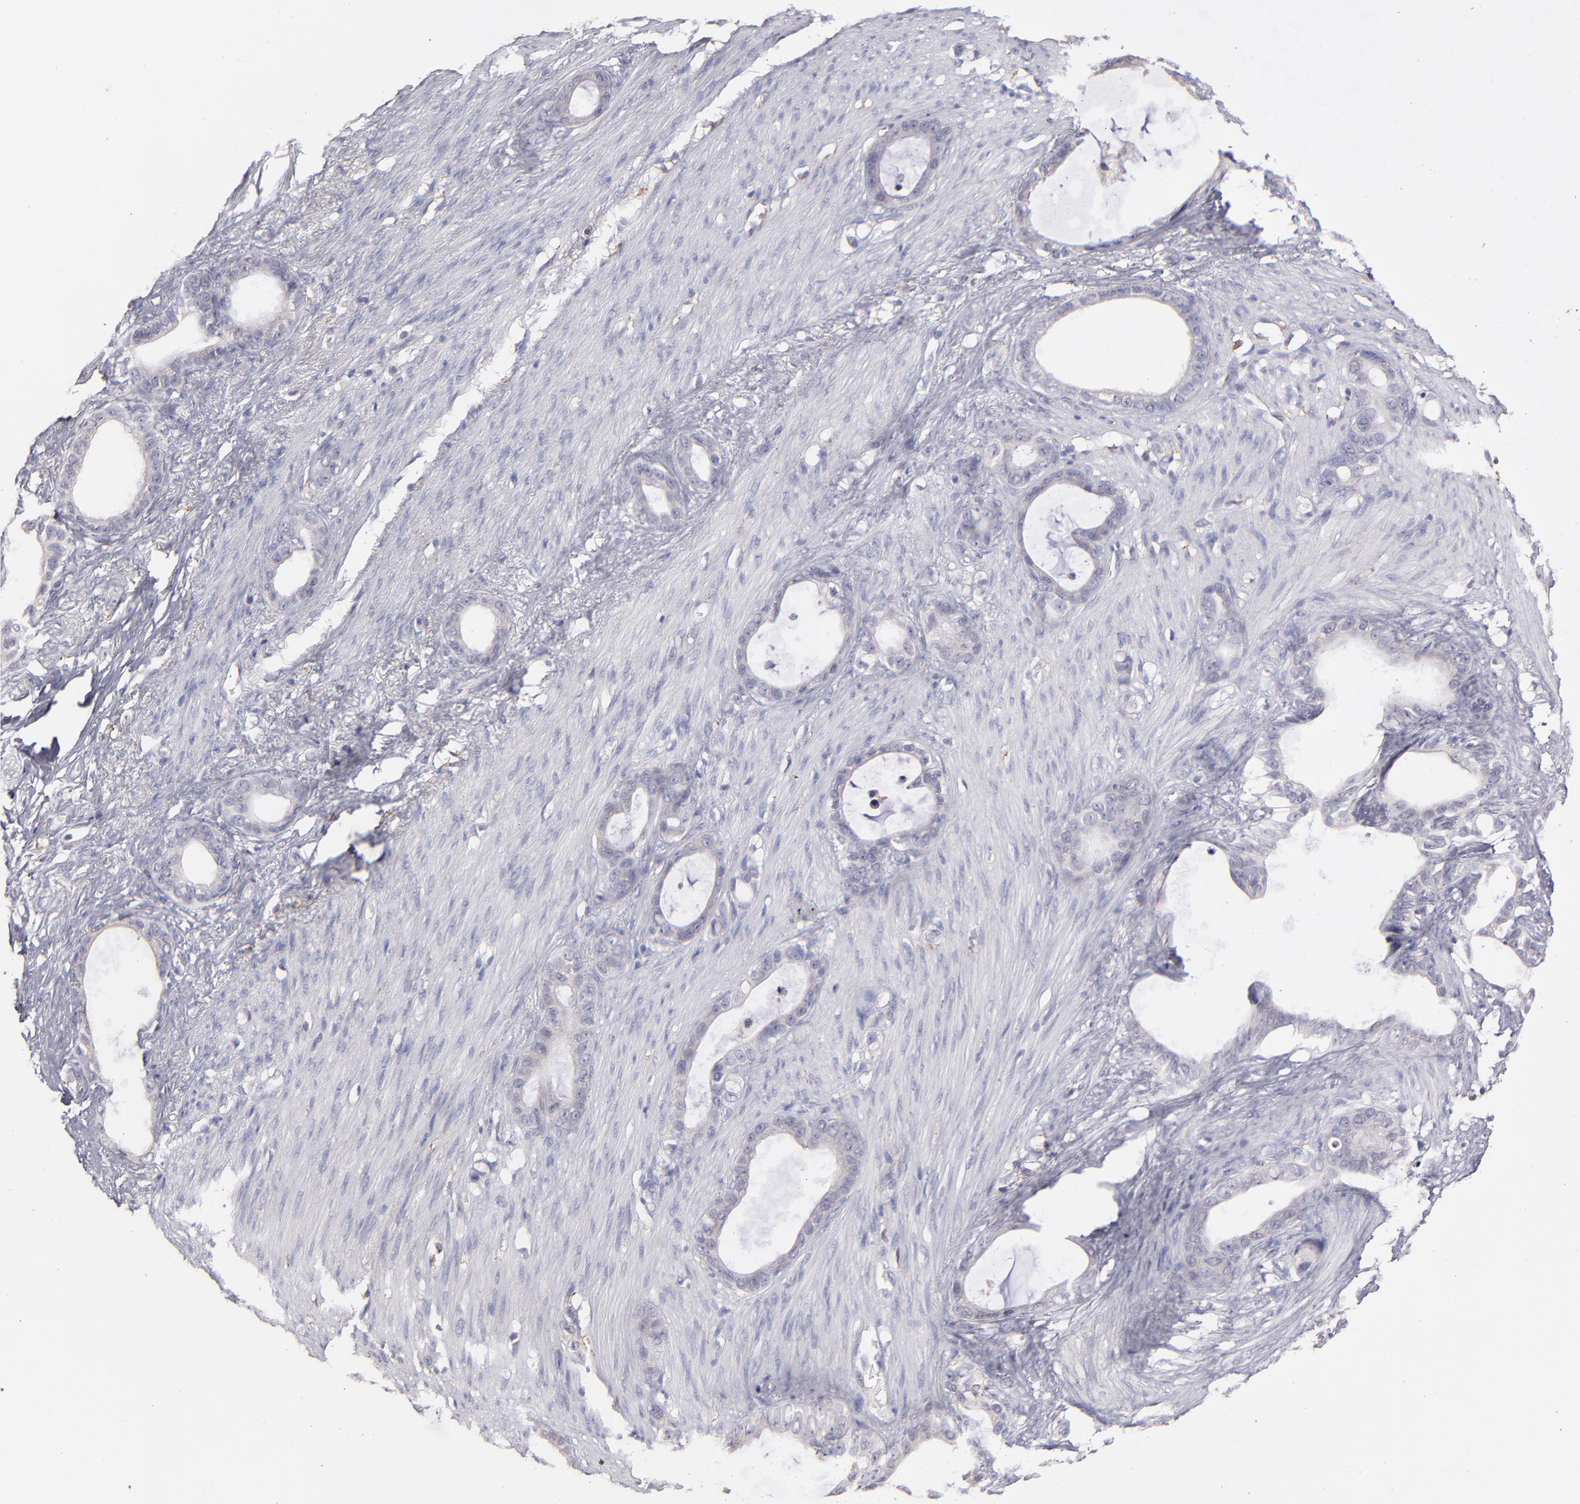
{"staining": {"intensity": "weak", "quantity": "<25%", "location": "cytoplasmic/membranous"}, "tissue": "stomach cancer", "cell_type": "Tumor cells", "image_type": "cancer", "snomed": [{"axis": "morphology", "description": "Adenocarcinoma, NOS"}, {"axis": "topography", "description": "Stomach"}], "caption": "Tumor cells are negative for protein expression in human stomach cancer.", "gene": "GLDC", "patient": {"sex": "female", "age": 75}}